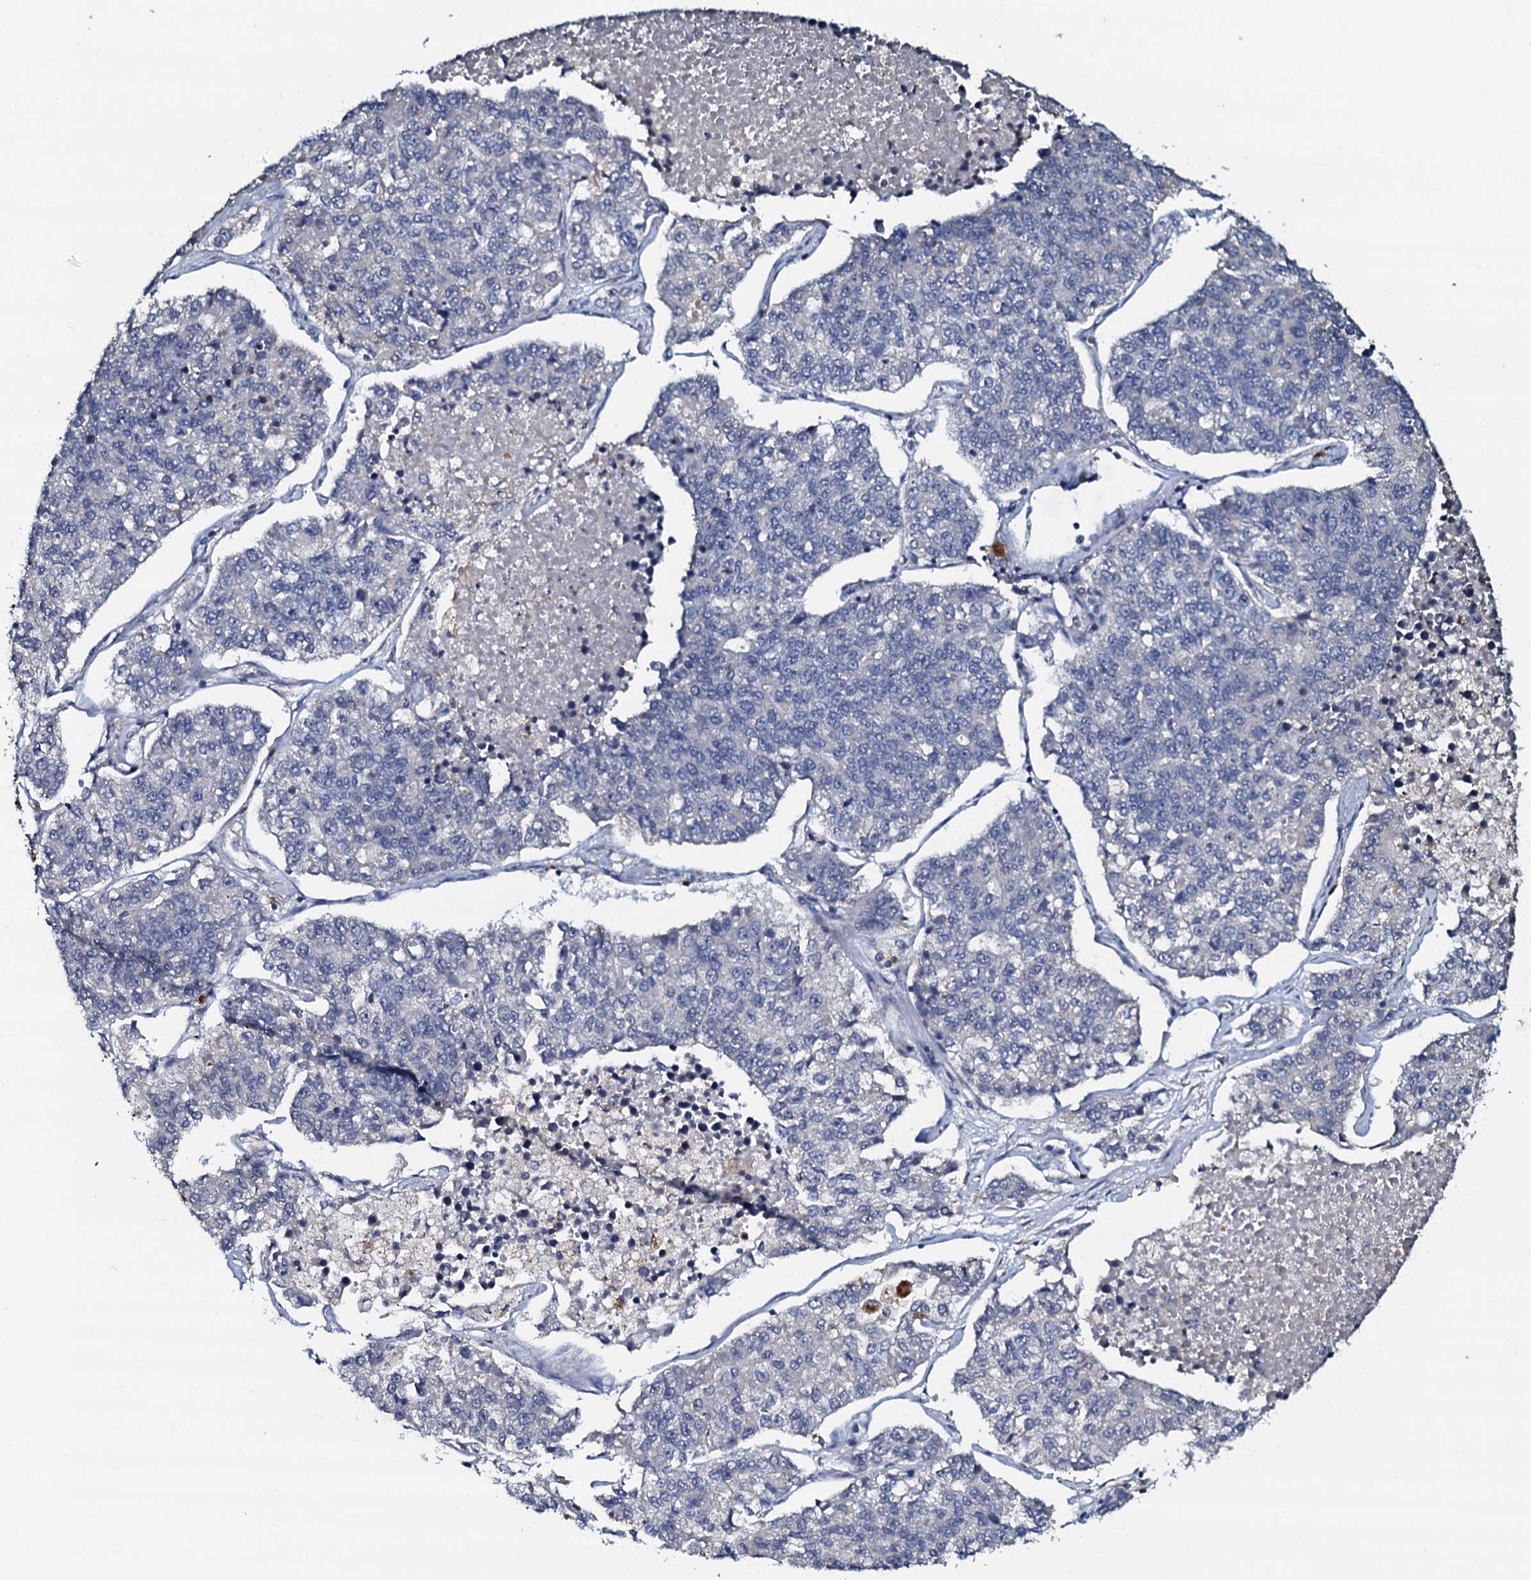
{"staining": {"intensity": "negative", "quantity": "none", "location": "none"}, "tissue": "lung cancer", "cell_type": "Tumor cells", "image_type": "cancer", "snomed": [{"axis": "morphology", "description": "Adenocarcinoma, NOS"}, {"axis": "topography", "description": "Lung"}], "caption": "This is a histopathology image of IHC staining of lung adenocarcinoma, which shows no expression in tumor cells. Brightfield microscopy of immunohistochemistry stained with DAB (3,3'-diaminobenzidine) (brown) and hematoxylin (blue), captured at high magnification.", "gene": "CPNE2", "patient": {"sex": "male", "age": 49}}